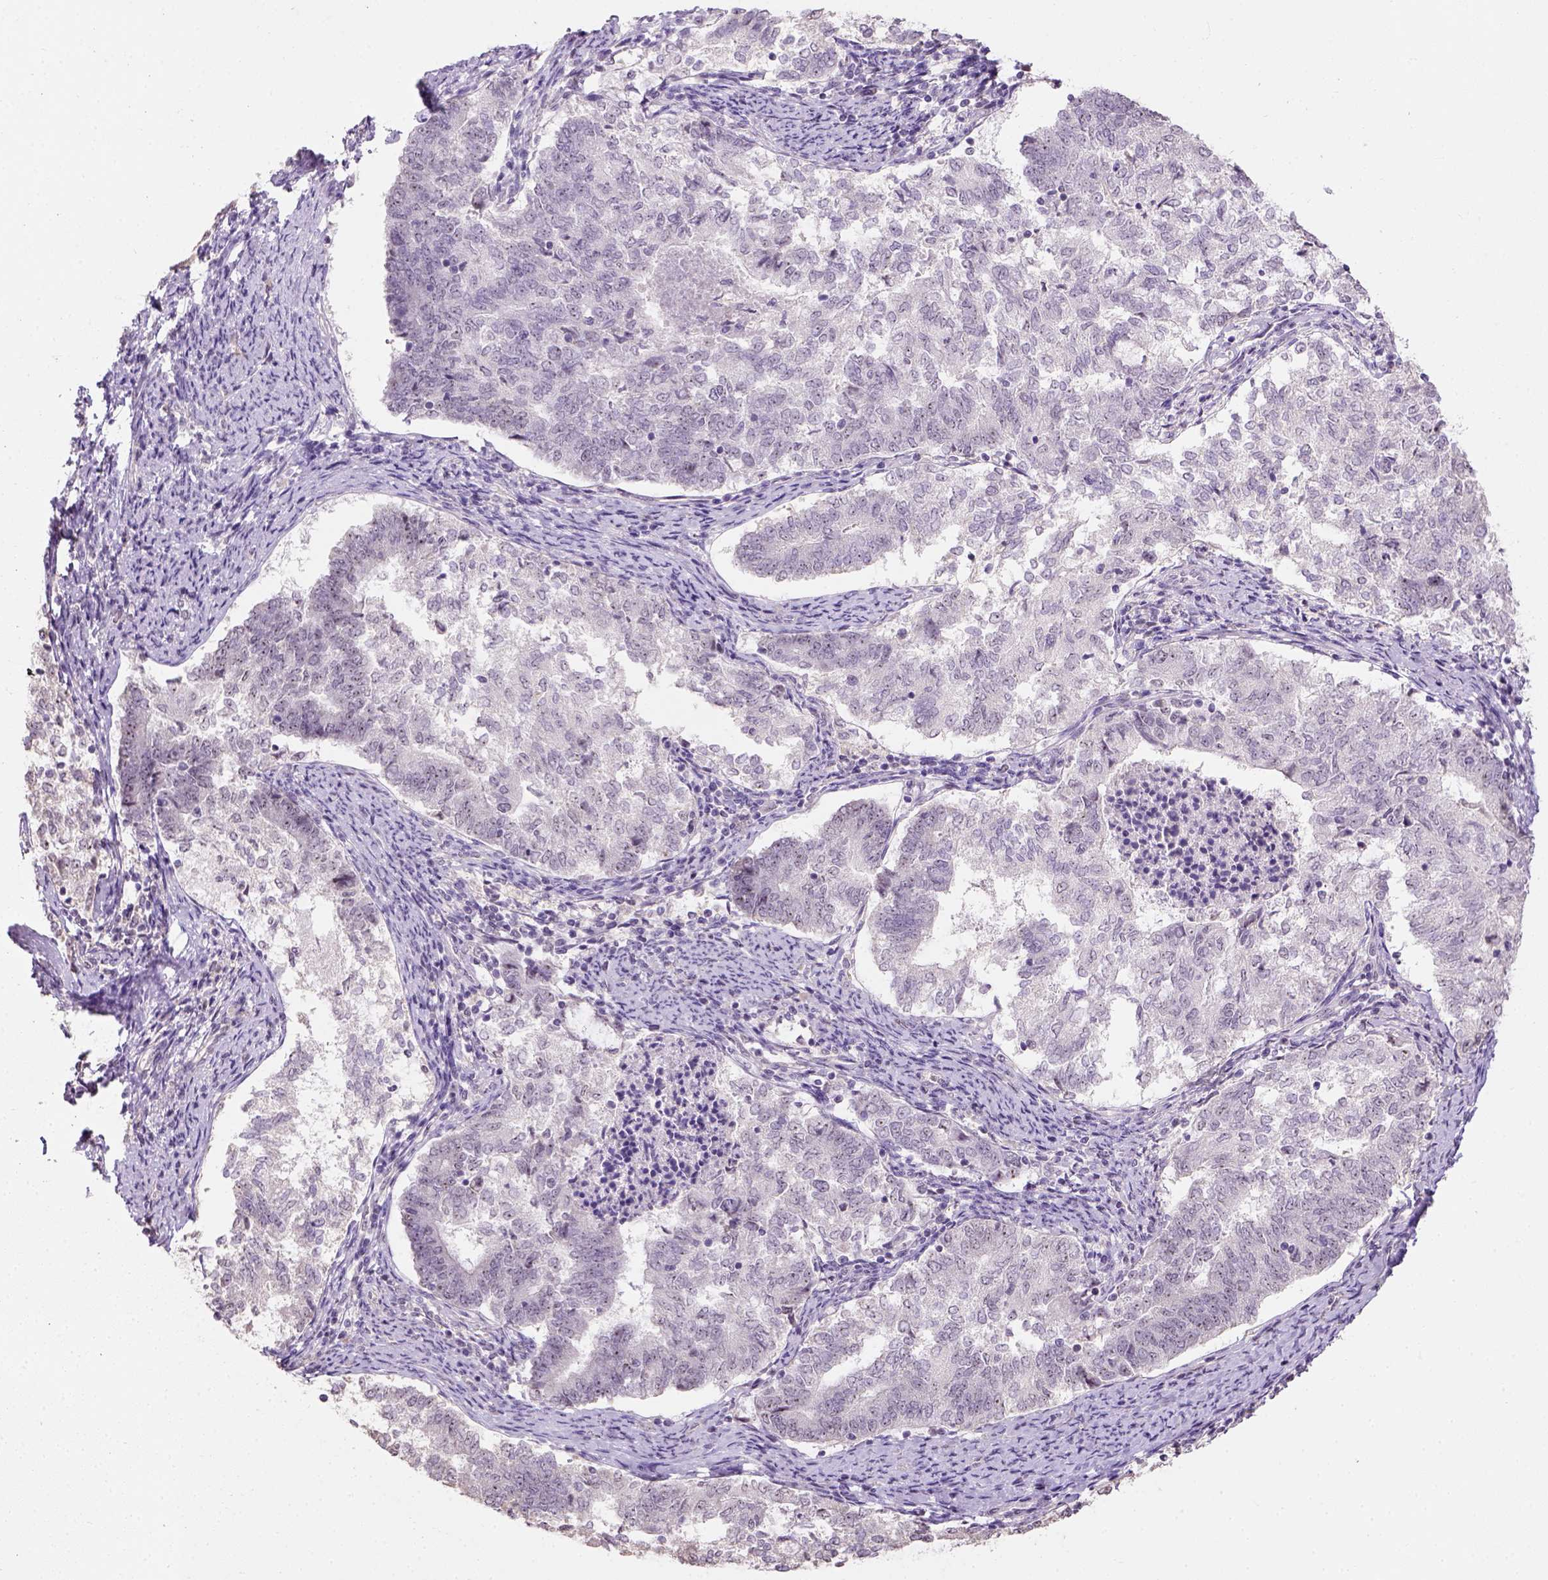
{"staining": {"intensity": "negative", "quantity": "none", "location": "none"}, "tissue": "endometrial cancer", "cell_type": "Tumor cells", "image_type": "cancer", "snomed": [{"axis": "morphology", "description": "Adenocarcinoma, NOS"}, {"axis": "topography", "description": "Endometrium"}], "caption": "Micrograph shows no significant protein staining in tumor cells of endometrial adenocarcinoma.", "gene": "DDX50", "patient": {"sex": "female", "age": 65}}